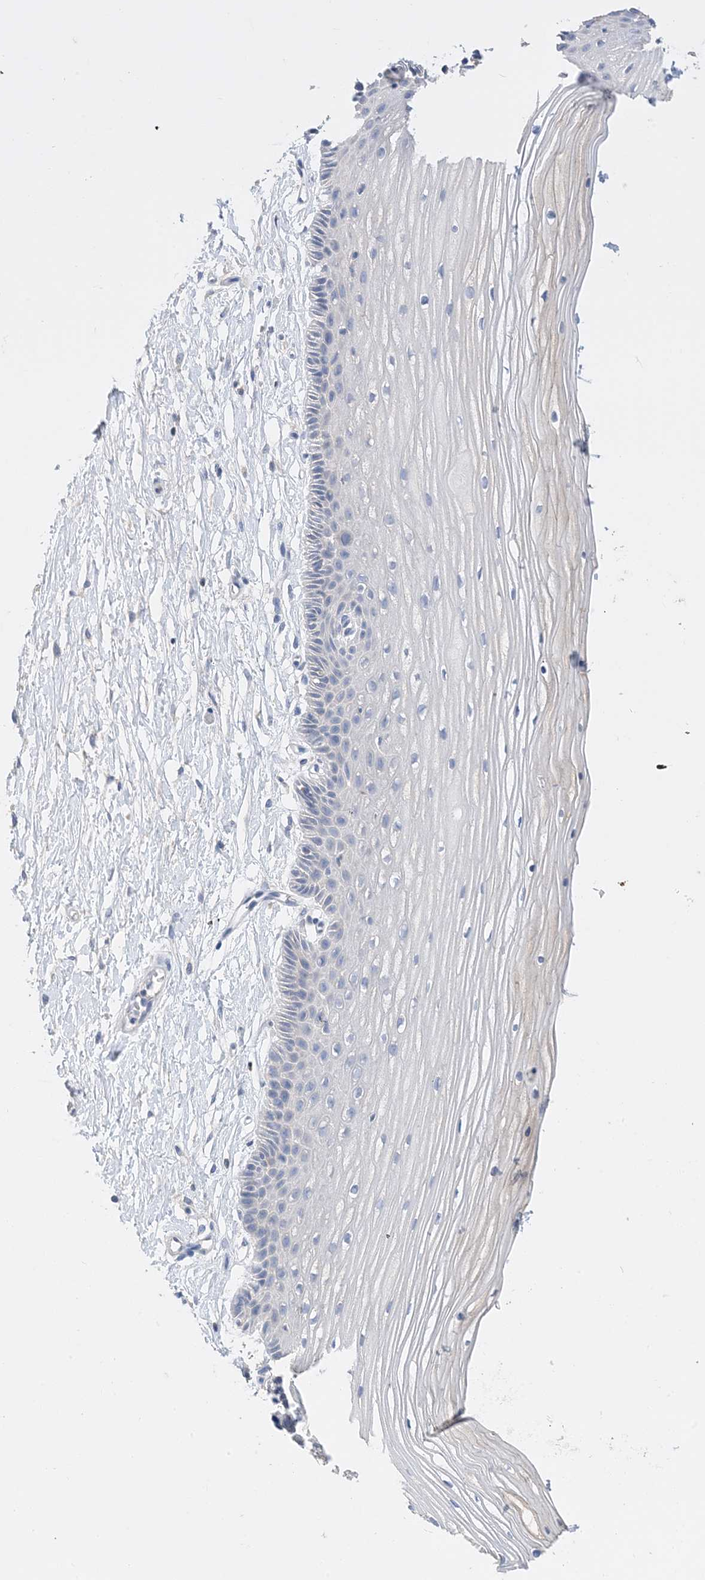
{"staining": {"intensity": "negative", "quantity": "none", "location": "none"}, "tissue": "vagina", "cell_type": "Squamous epithelial cells", "image_type": "normal", "snomed": [{"axis": "morphology", "description": "Normal tissue, NOS"}, {"axis": "topography", "description": "Vagina"}, {"axis": "topography", "description": "Cervix"}], "caption": "The IHC histopathology image has no significant staining in squamous epithelial cells of vagina.", "gene": "KPRP", "patient": {"sex": "female", "age": 40}}